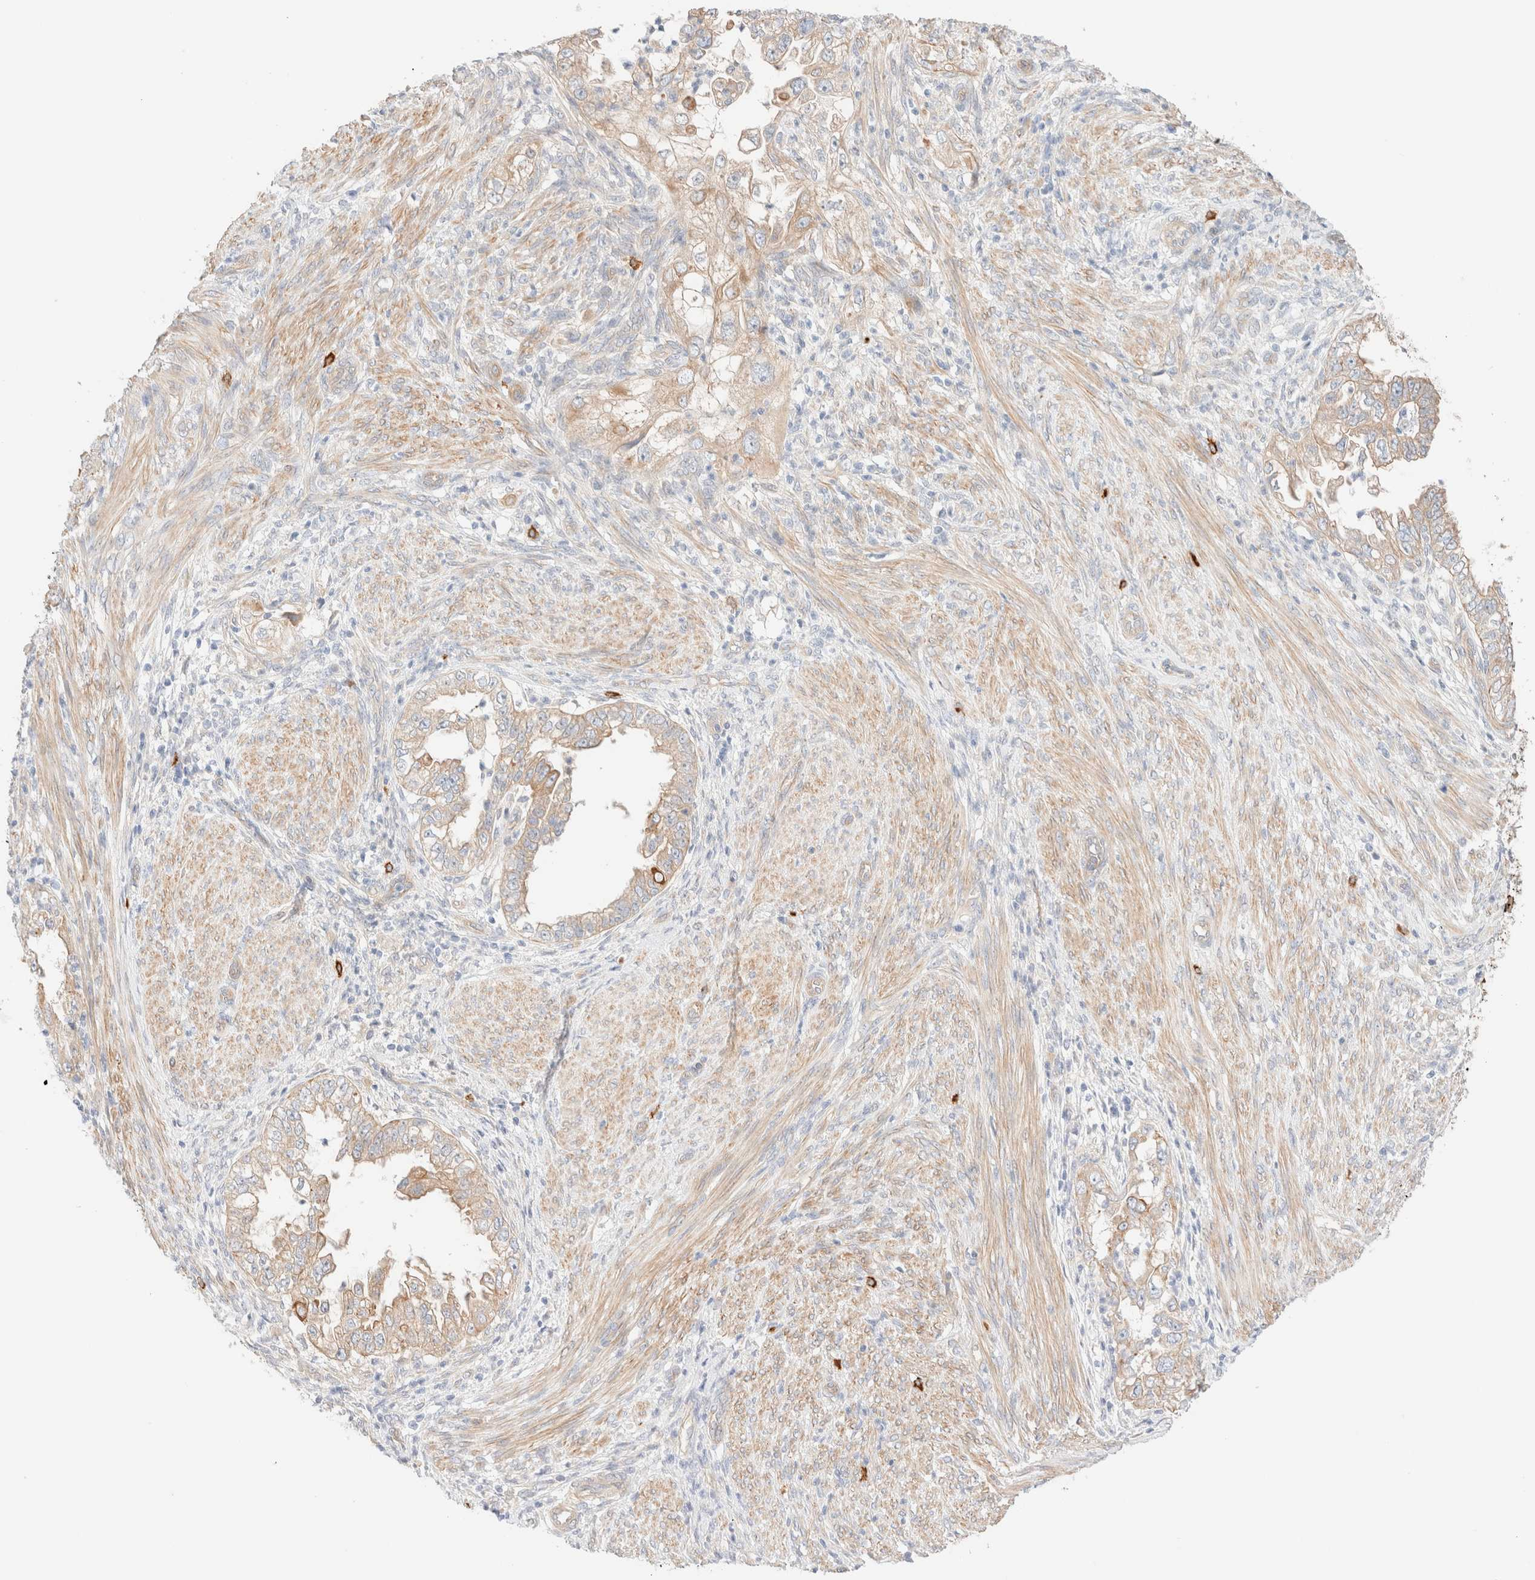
{"staining": {"intensity": "moderate", "quantity": "25%-75%", "location": "cytoplasmic/membranous"}, "tissue": "endometrial cancer", "cell_type": "Tumor cells", "image_type": "cancer", "snomed": [{"axis": "morphology", "description": "Adenocarcinoma, NOS"}, {"axis": "topography", "description": "Endometrium"}], "caption": "Moderate cytoplasmic/membranous staining is seen in about 25%-75% of tumor cells in adenocarcinoma (endometrial).", "gene": "NIBAN2", "patient": {"sex": "female", "age": 85}}